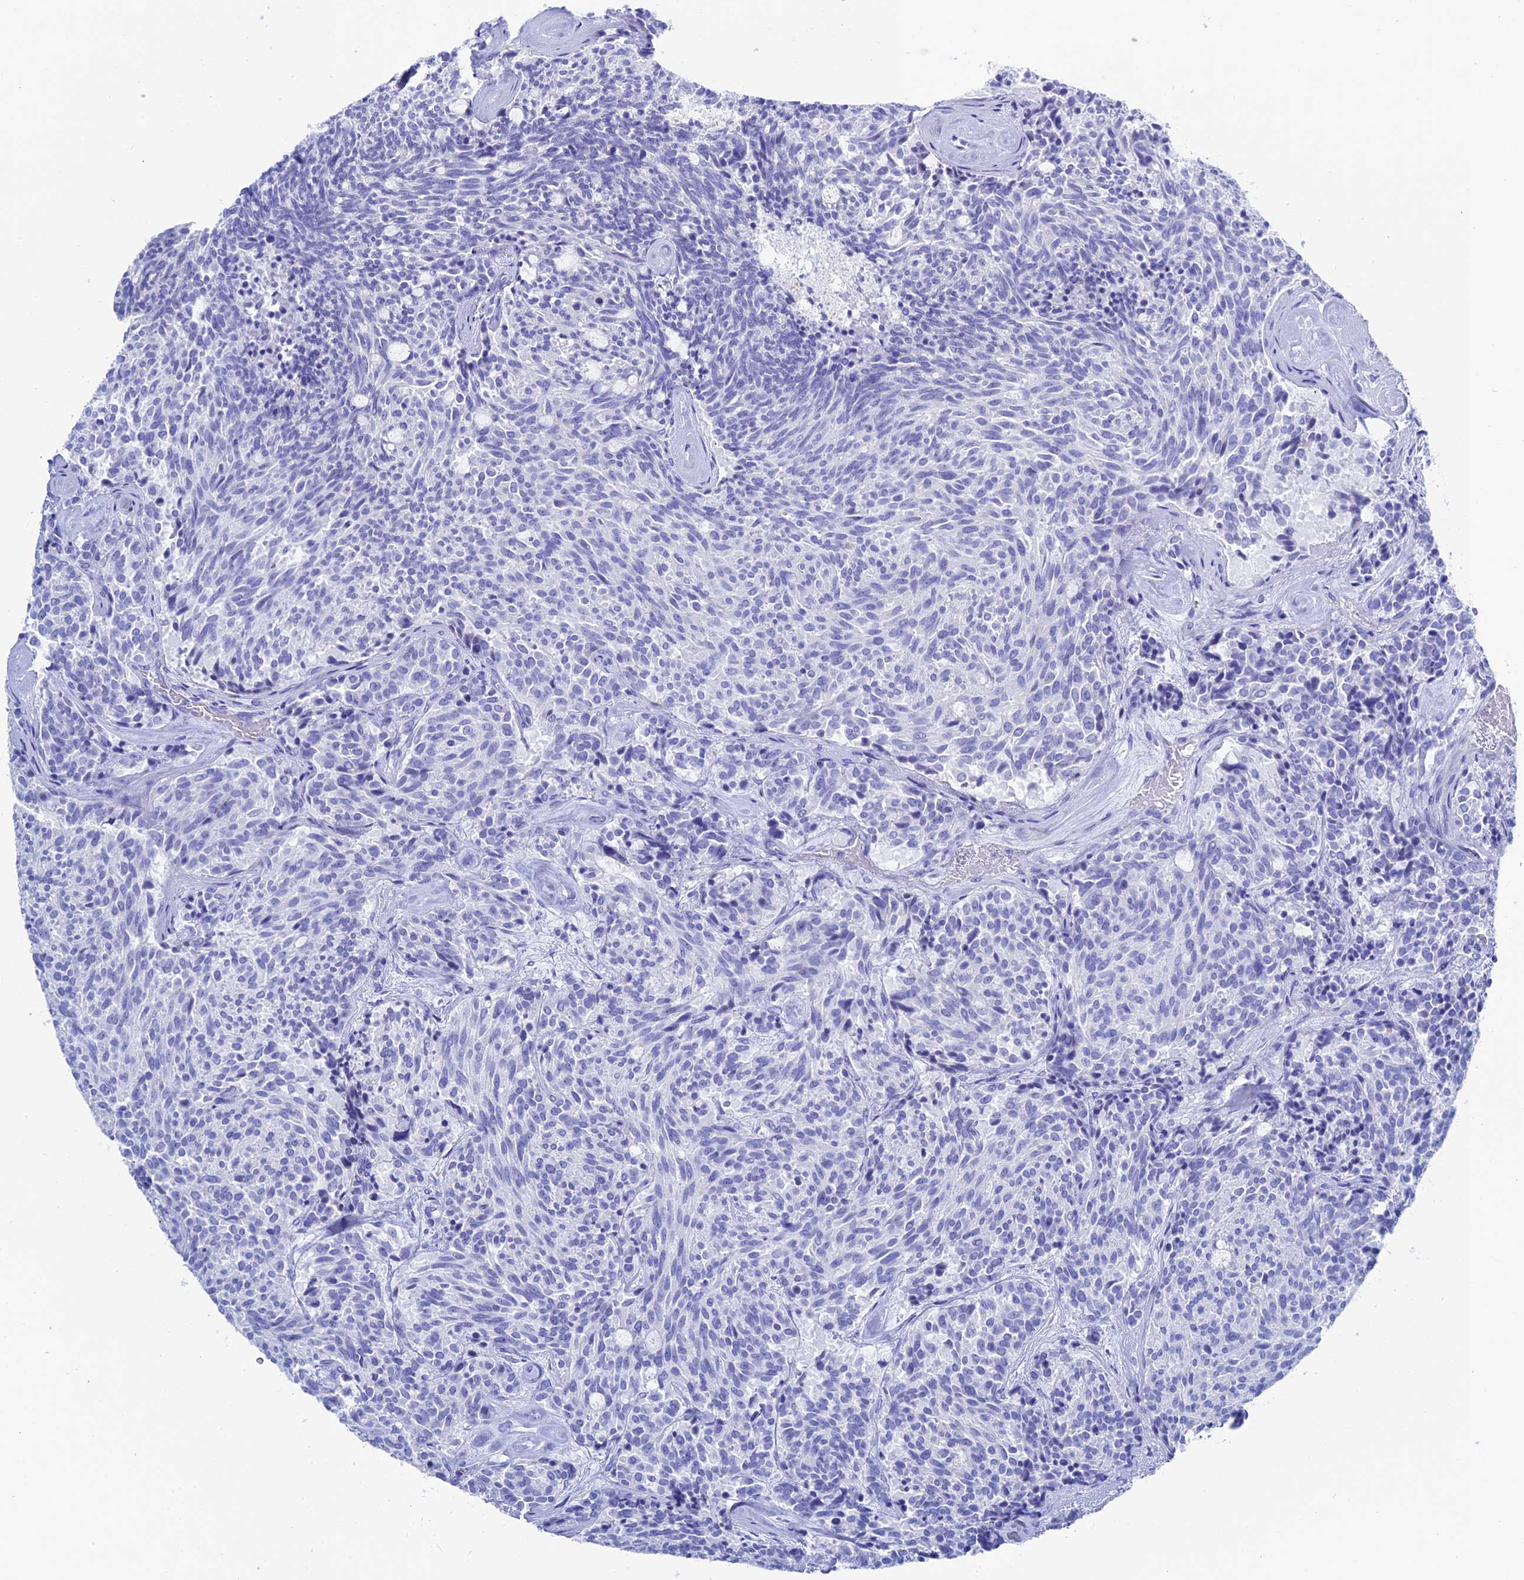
{"staining": {"intensity": "negative", "quantity": "none", "location": "none"}, "tissue": "carcinoid", "cell_type": "Tumor cells", "image_type": "cancer", "snomed": [{"axis": "morphology", "description": "Carcinoid, malignant, NOS"}, {"axis": "topography", "description": "Pancreas"}], "caption": "Tumor cells show no significant expression in carcinoid (malignant).", "gene": "UNC119", "patient": {"sex": "female", "age": 54}}